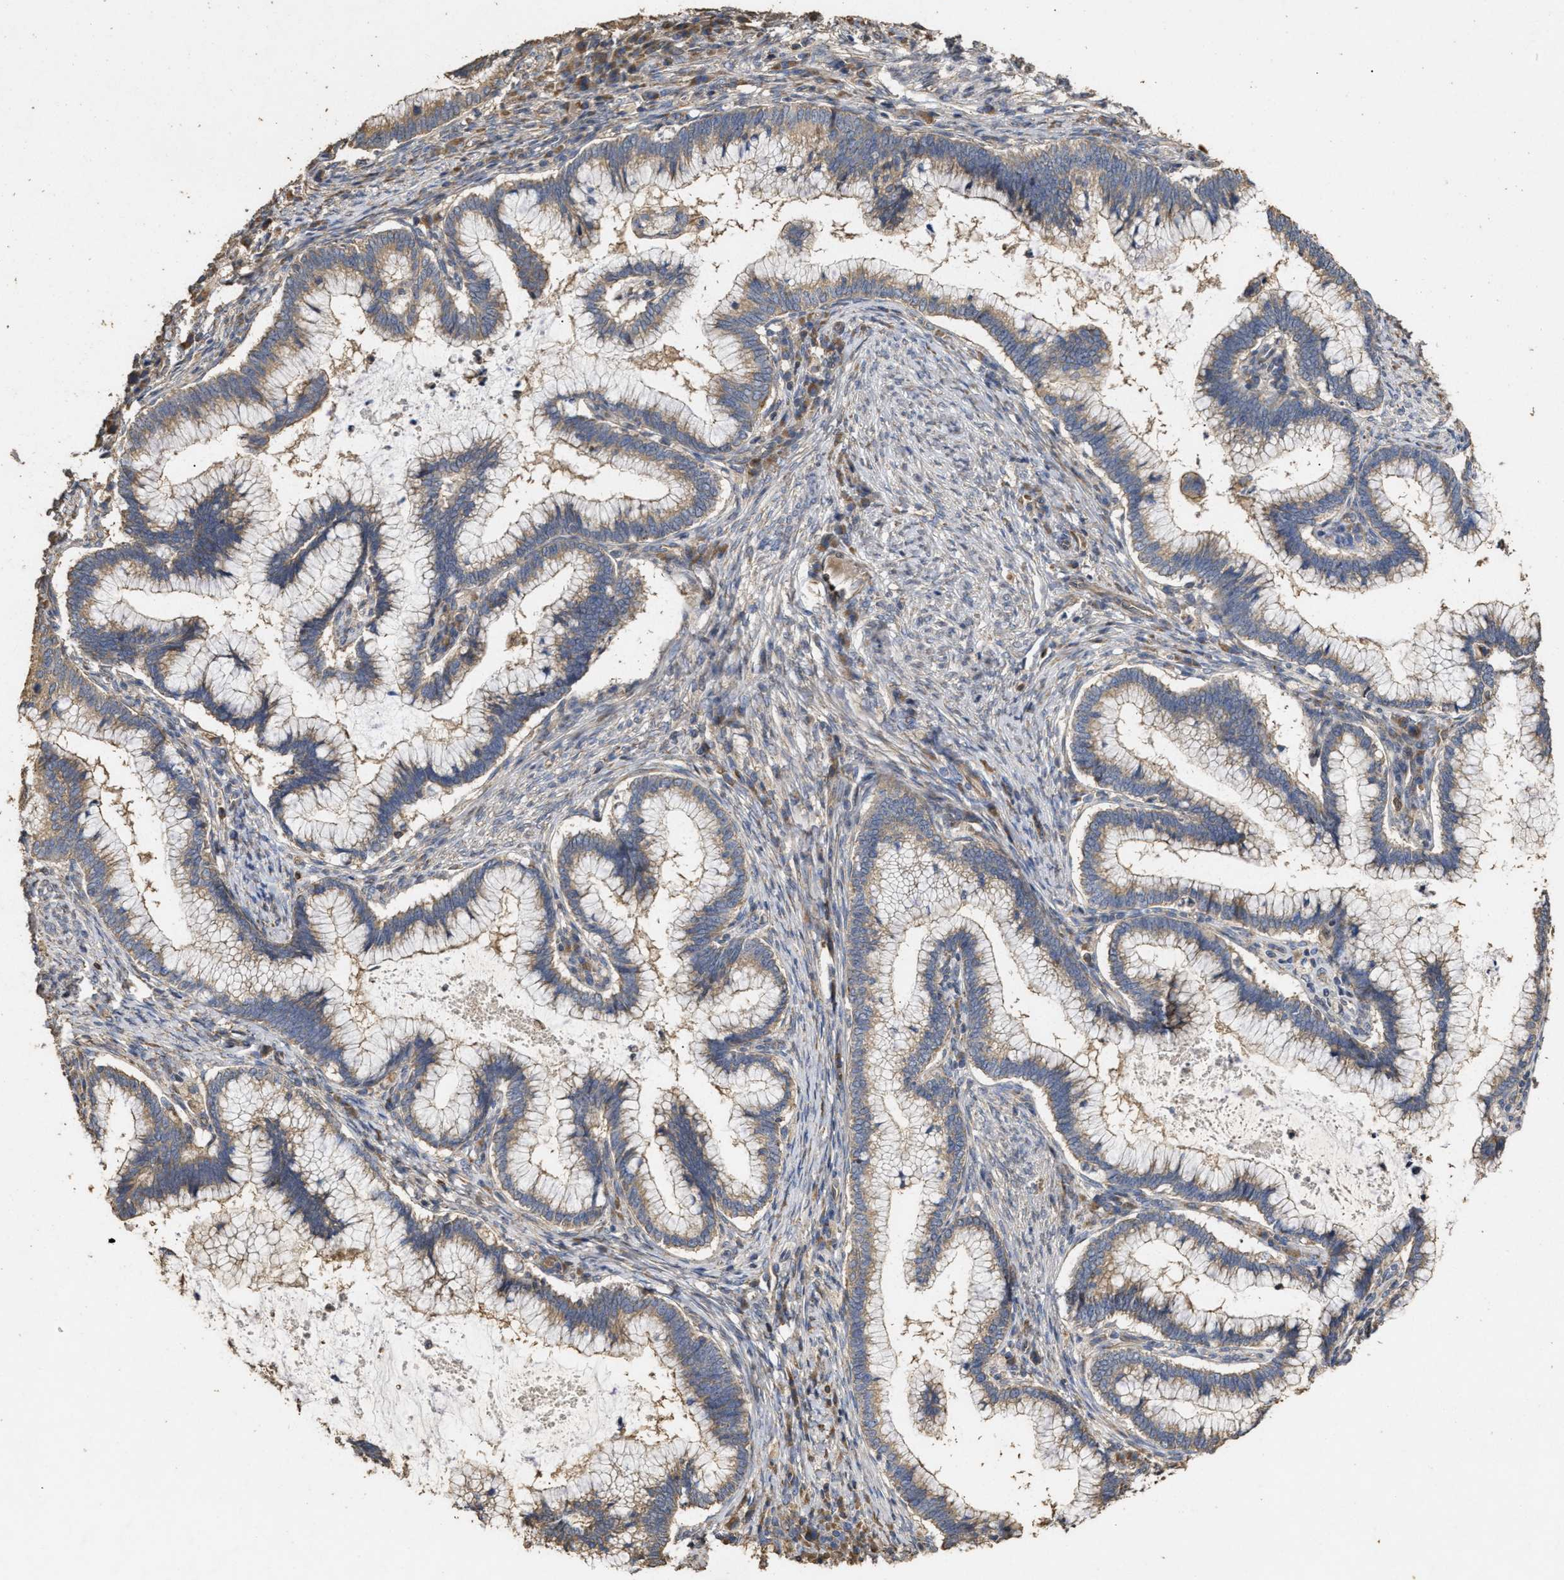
{"staining": {"intensity": "weak", "quantity": ">75%", "location": "cytoplasmic/membranous"}, "tissue": "cervical cancer", "cell_type": "Tumor cells", "image_type": "cancer", "snomed": [{"axis": "morphology", "description": "Adenocarcinoma, NOS"}, {"axis": "topography", "description": "Cervix"}], "caption": "Protein staining of adenocarcinoma (cervical) tissue exhibits weak cytoplasmic/membranous expression in about >75% of tumor cells.", "gene": "NAV1", "patient": {"sex": "female", "age": 36}}